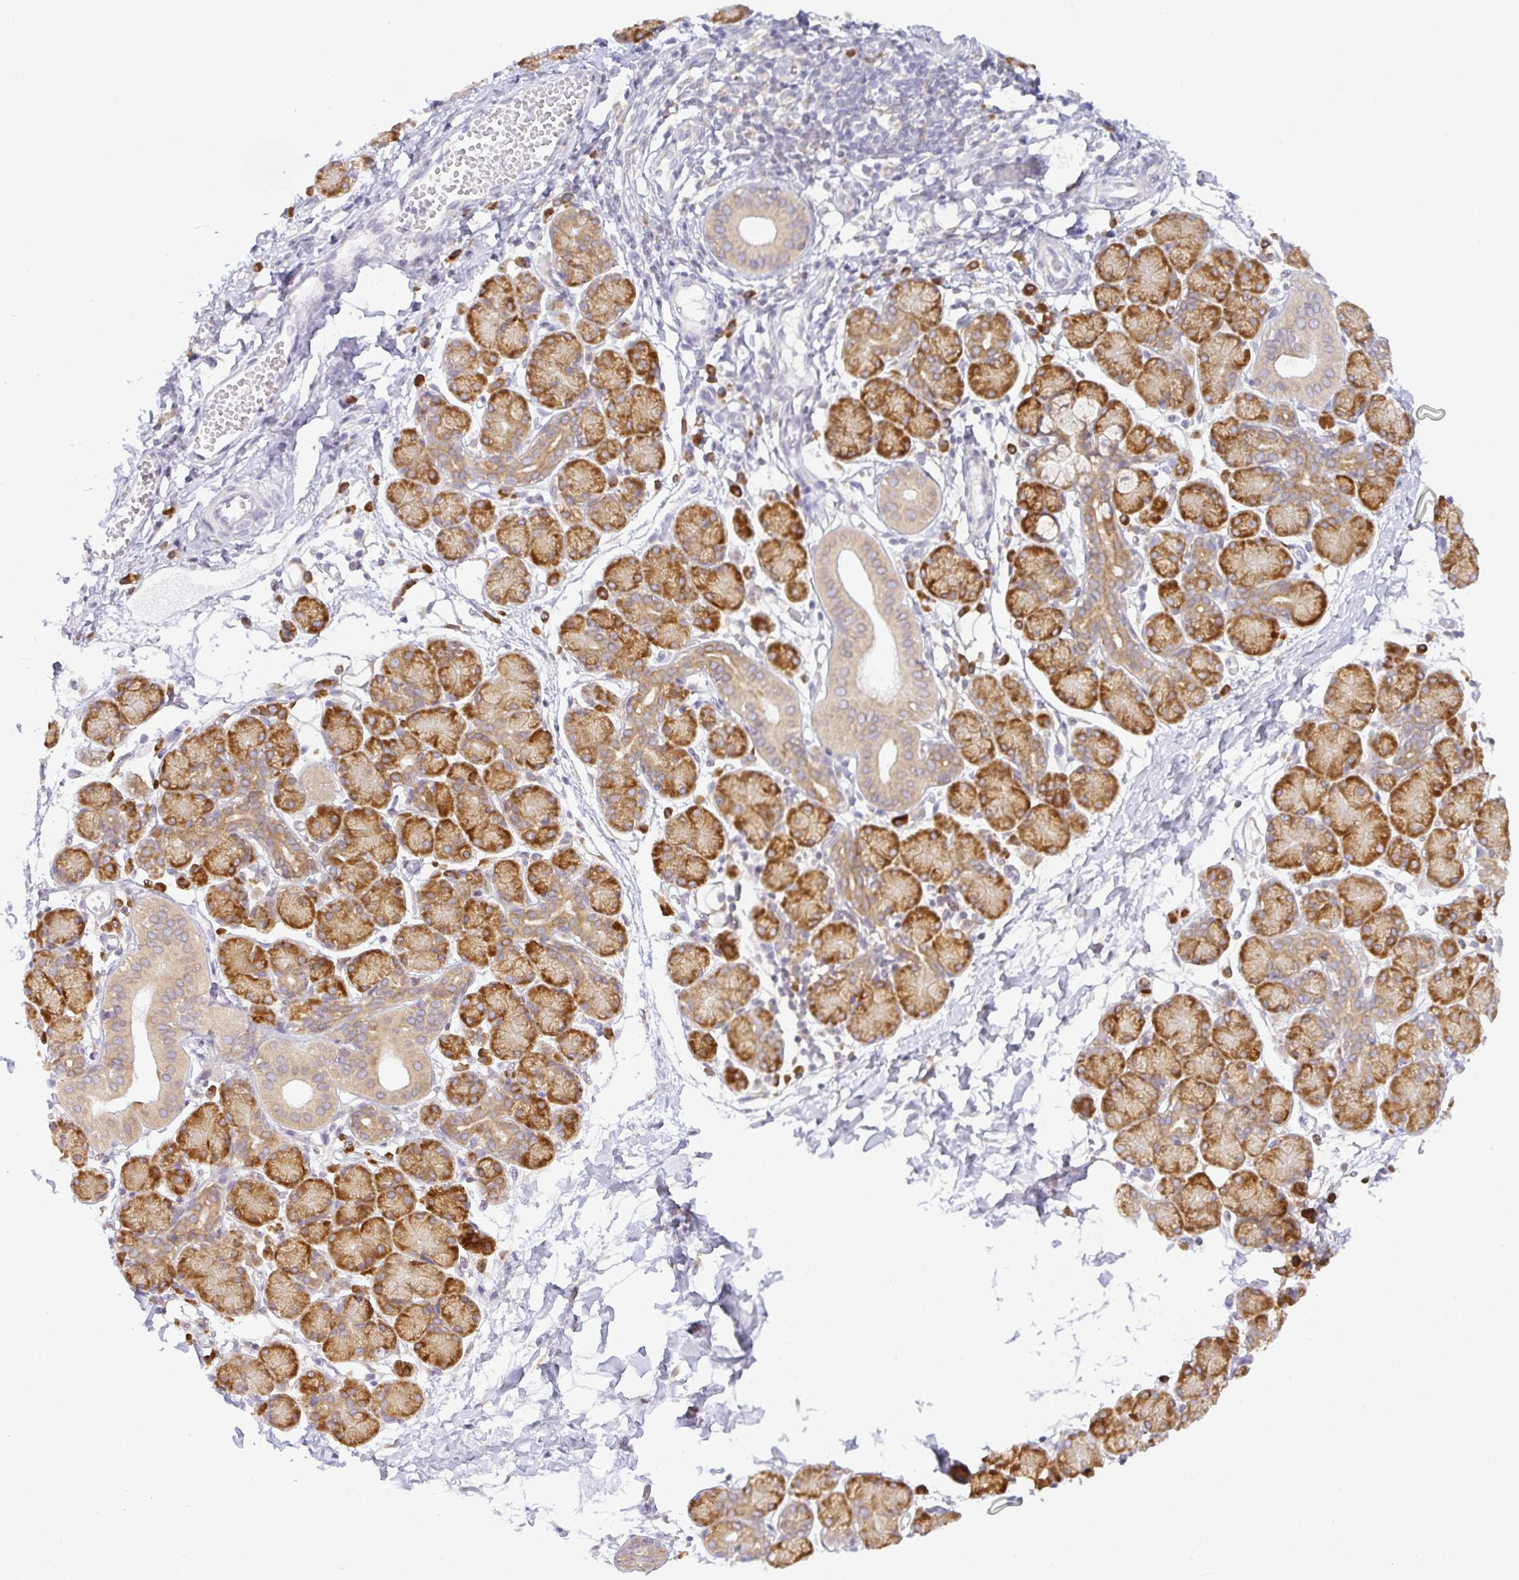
{"staining": {"intensity": "strong", "quantity": ">75%", "location": "cytoplasmic/membranous"}, "tissue": "salivary gland", "cell_type": "Glandular cells", "image_type": "normal", "snomed": [{"axis": "morphology", "description": "Normal tissue, NOS"}, {"axis": "morphology", "description": "Inflammation, NOS"}, {"axis": "topography", "description": "Lymph node"}, {"axis": "topography", "description": "Salivary gland"}], "caption": "Salivary gland stained with DAB immunohistochemistry exhibits high levels of strong cytoplasmic/membranous staining in about >75% of glandular cells. (DAB IHC with brightfield microscopy, high magnification).", "gene": "DERL2", "patient": {"sex": "male", "age": 3}}